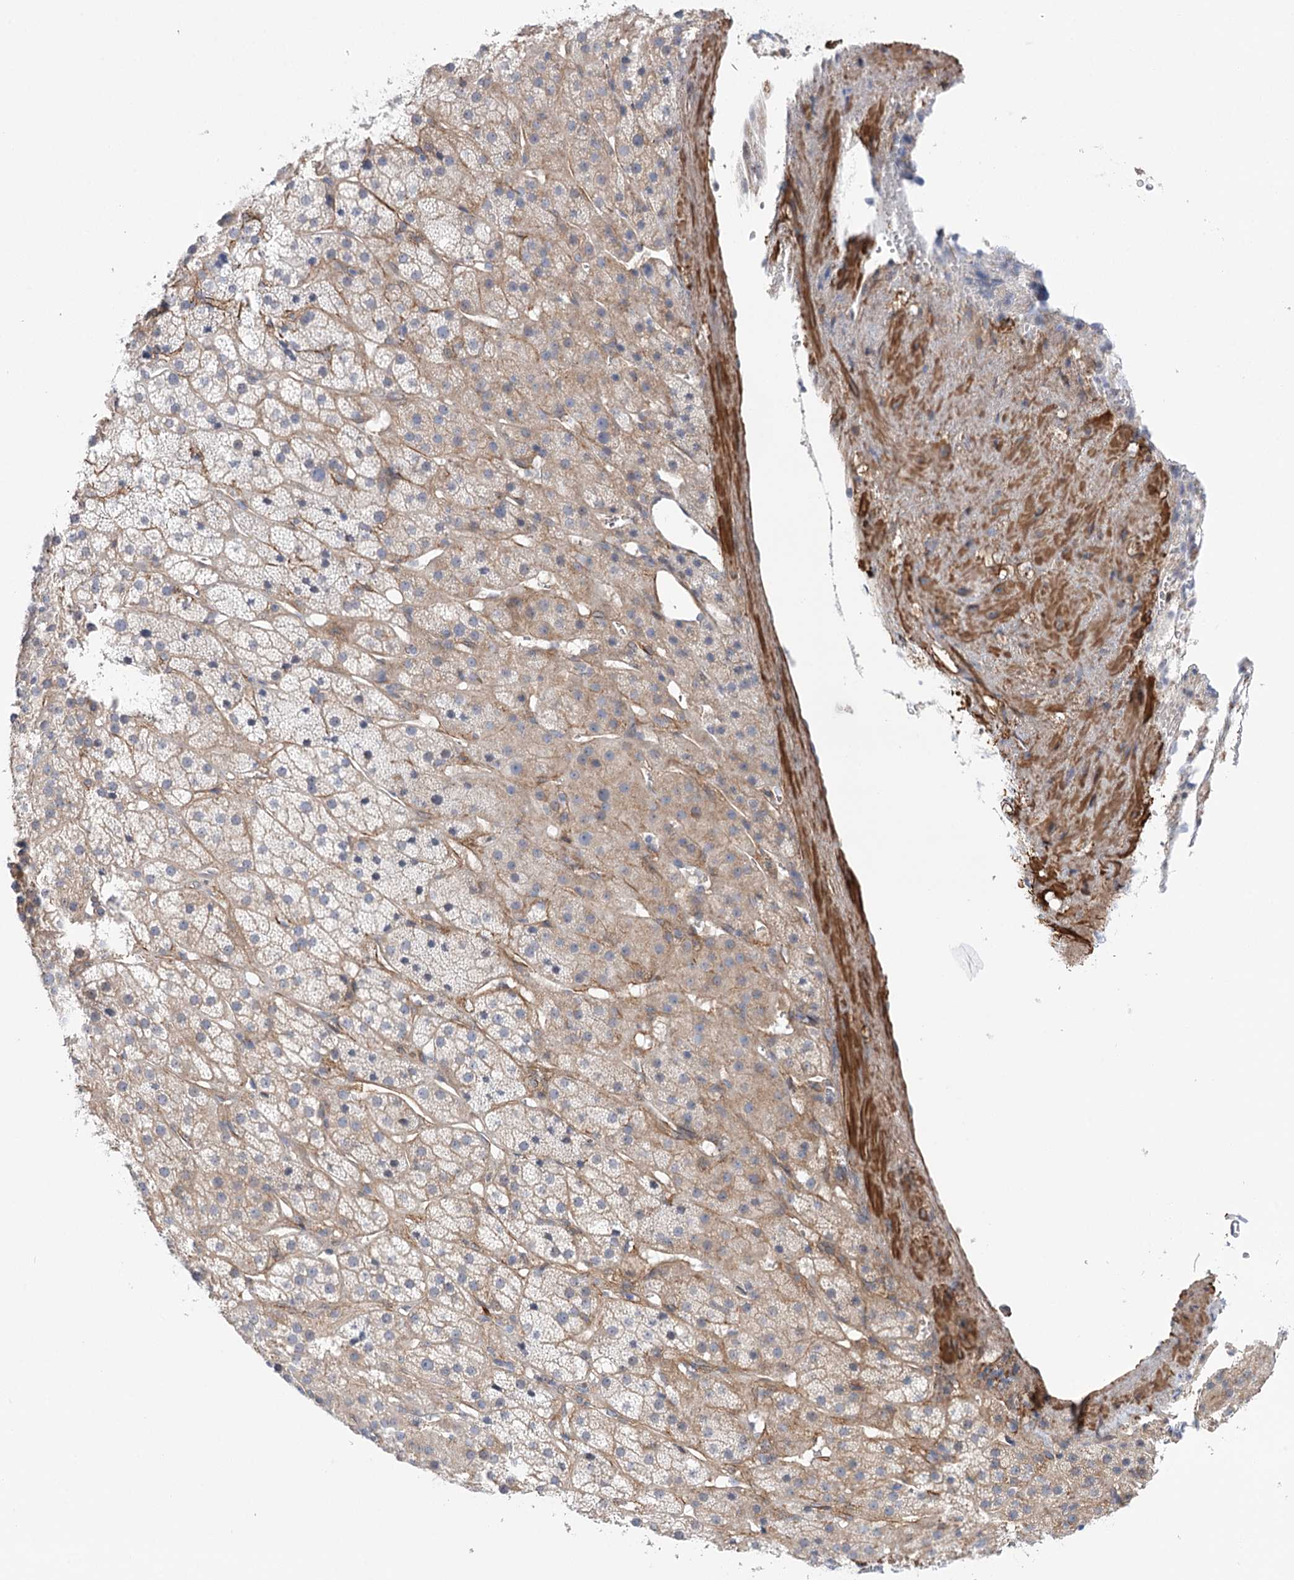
{"staining": {"intensity": "weak", "quantity": "25%-75%", "location": "cytoplasmic/membranous"}, "tissue": "adrenal gland", "cell_type": "Glandular cells", "image_type": "normal", "snomed": [{"axis": "morphology", "description": "Normal tissue, NOS"}, {"axis": "topography", "description": "Adrenal gland"}], "caption": "This image exhibits unremarkable adrenal gland stained with IHC to label a protein in brown. The cytoplasmic/membranous of glandular cells show weak positivity for the protein. Nuclei are counter-stained blue.", "gene": "WASHC3", "patient": {"sex": "female", "age": 57}}